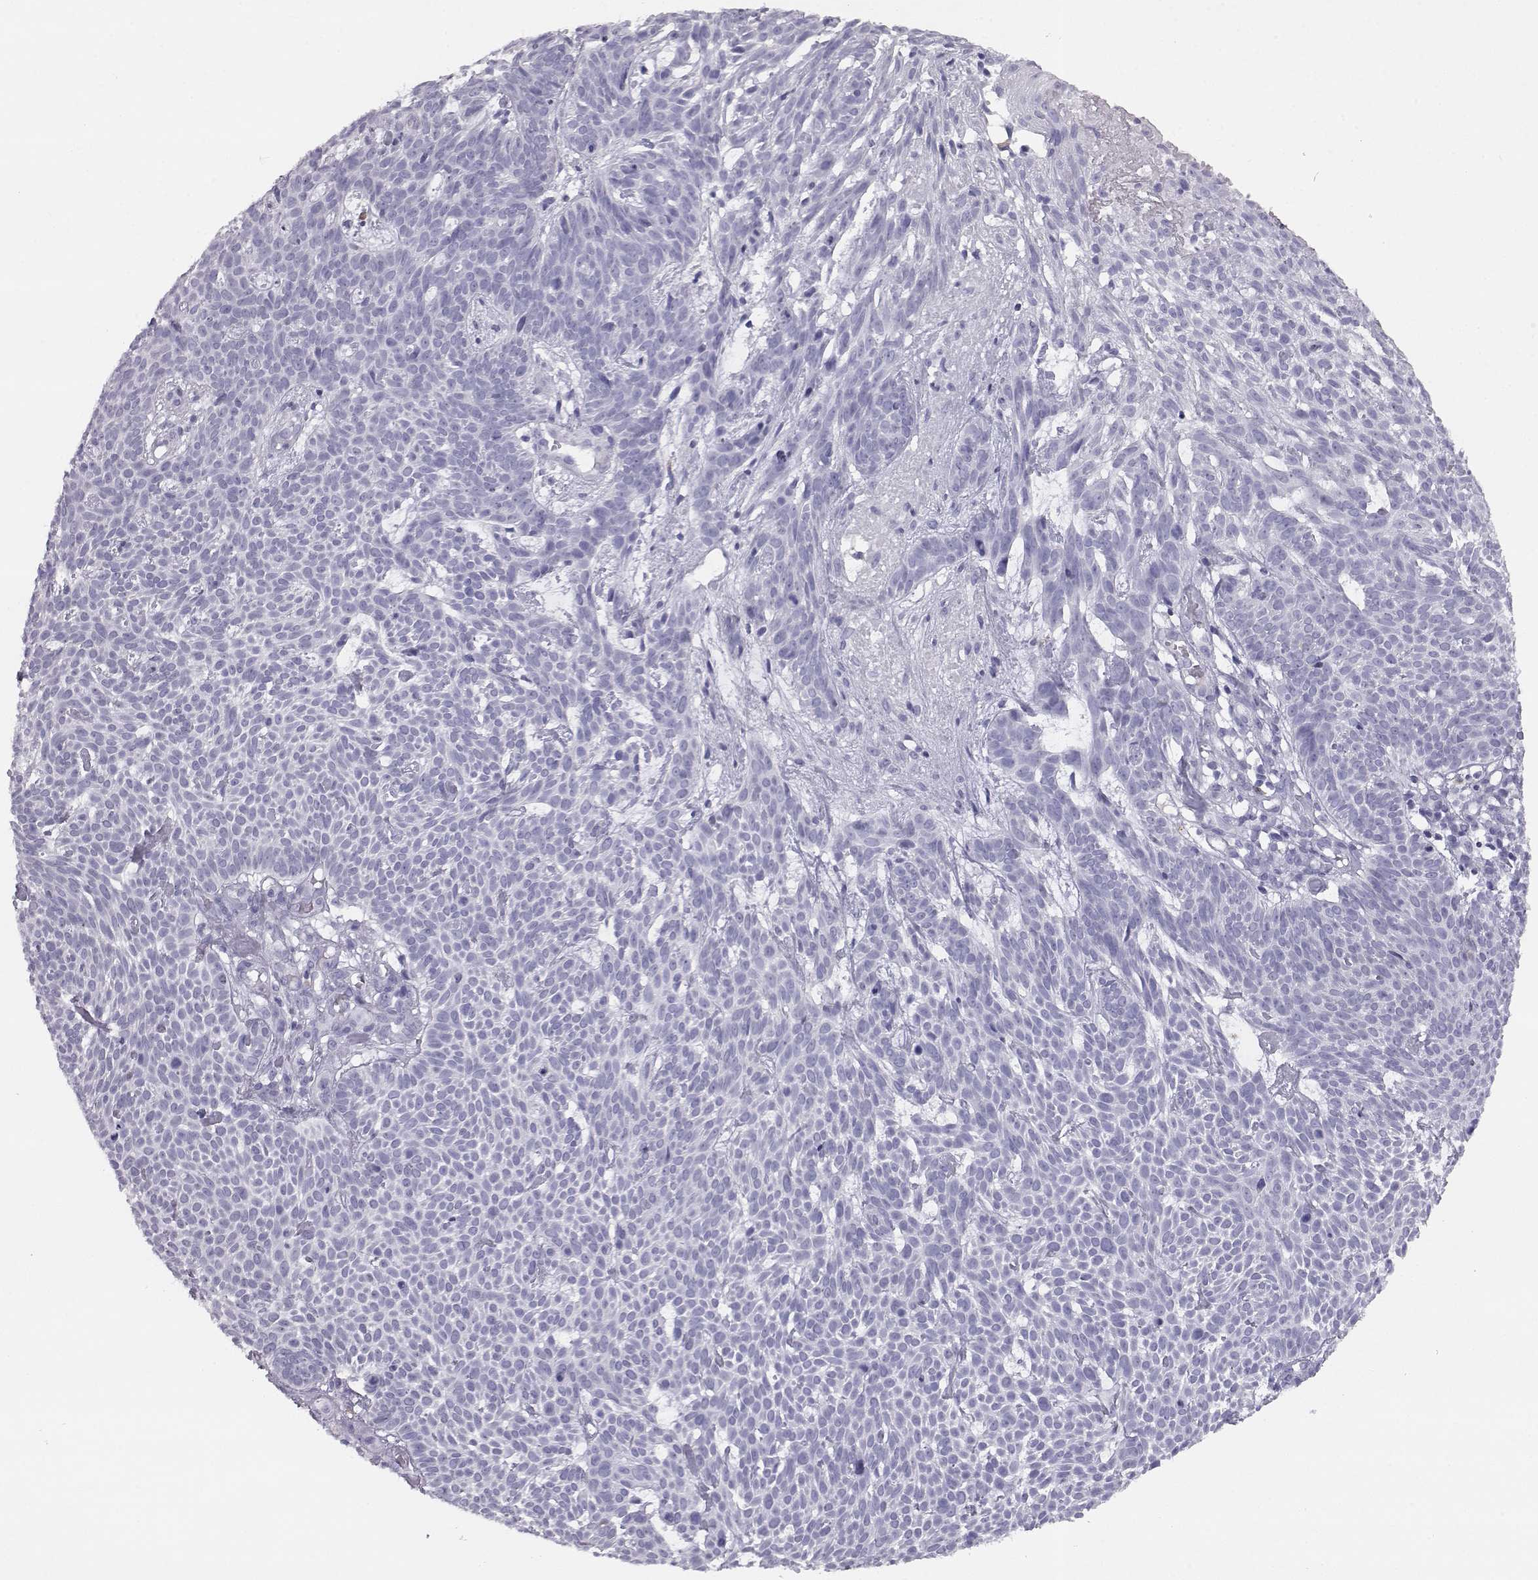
{"staining": {"intensity": "negative", "quantity": "none", "location": "none"}, "tissue": "skin cancer", "cell_type": "Tumor cells", "image_type": "cancer", "snomed": [{"axis": "morphology", "description": "Basal cell carcinoma"}, {"axis": "topography", "description": "Skin"}], "caption": "There is no significant positivity in tumor cells of basal cell carcinoma (skin).", "gene": "ITLN2", "patient": {"sex": "male", "age": 59}}